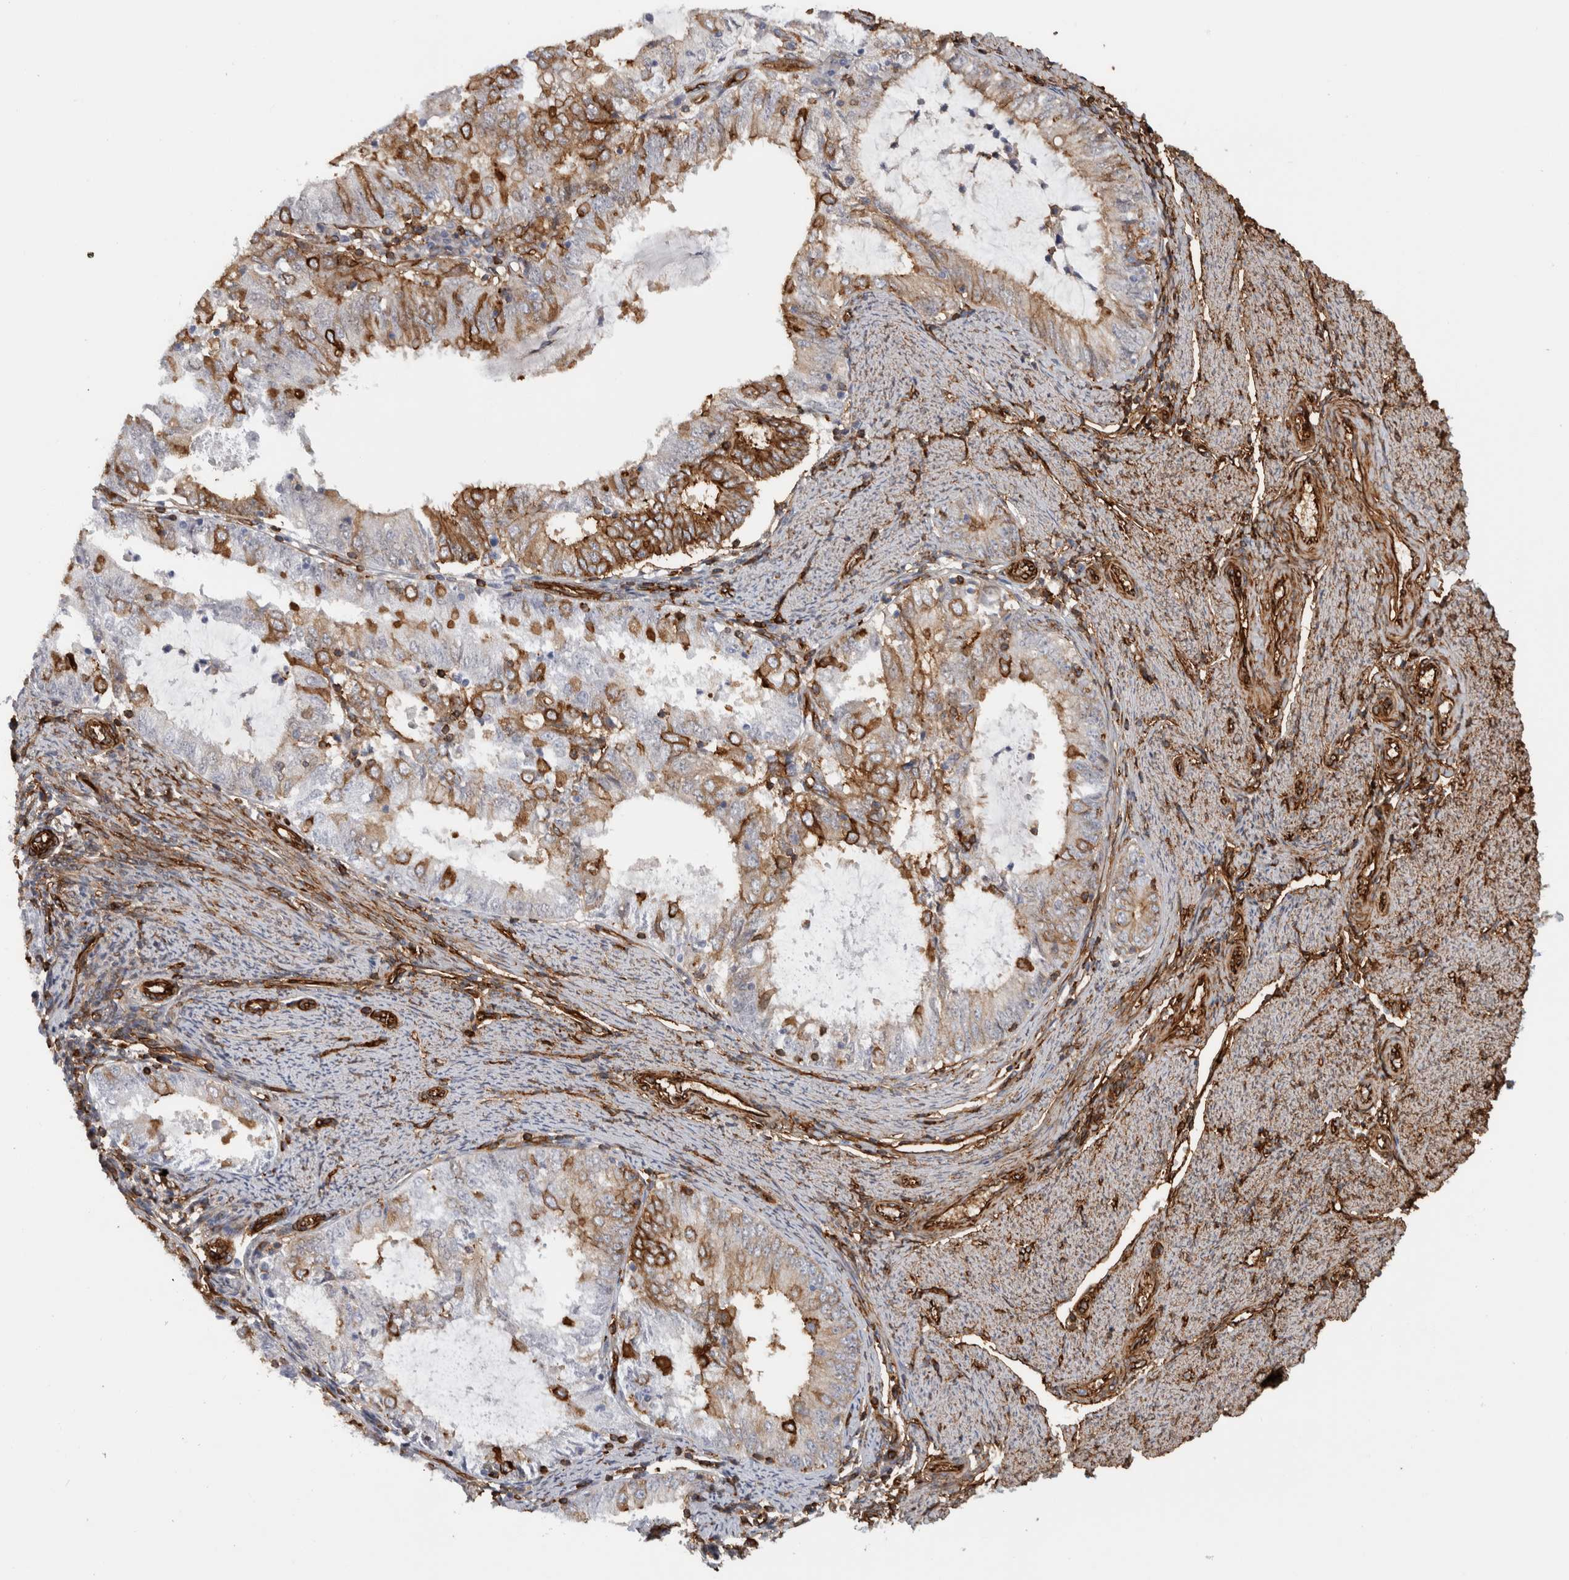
{"staining": {"intensity": "moderate", "quantity": "25%-75%", "location": "cytoplasmic/membranous"}, "tissue": "endometrial cancer", "cell_type": "Tumor cells", "image_type": "cancer", "snomed": [{"axis": "morphology", "description": "Adenocarcinoma, NOS"}, {"axis": "topography", "description": "Endometrium"}], "caption": "High-power microscopy captured an immunohistochemistry (IHC) image of endometrial cancer, revealing moderate cytoplasmic/membranous positivity in about 25%-75% of tumor cells. Nuclei are stained in blue.", "gene": "AHNAK", "patient": {"sex": "female", "age": 57}}